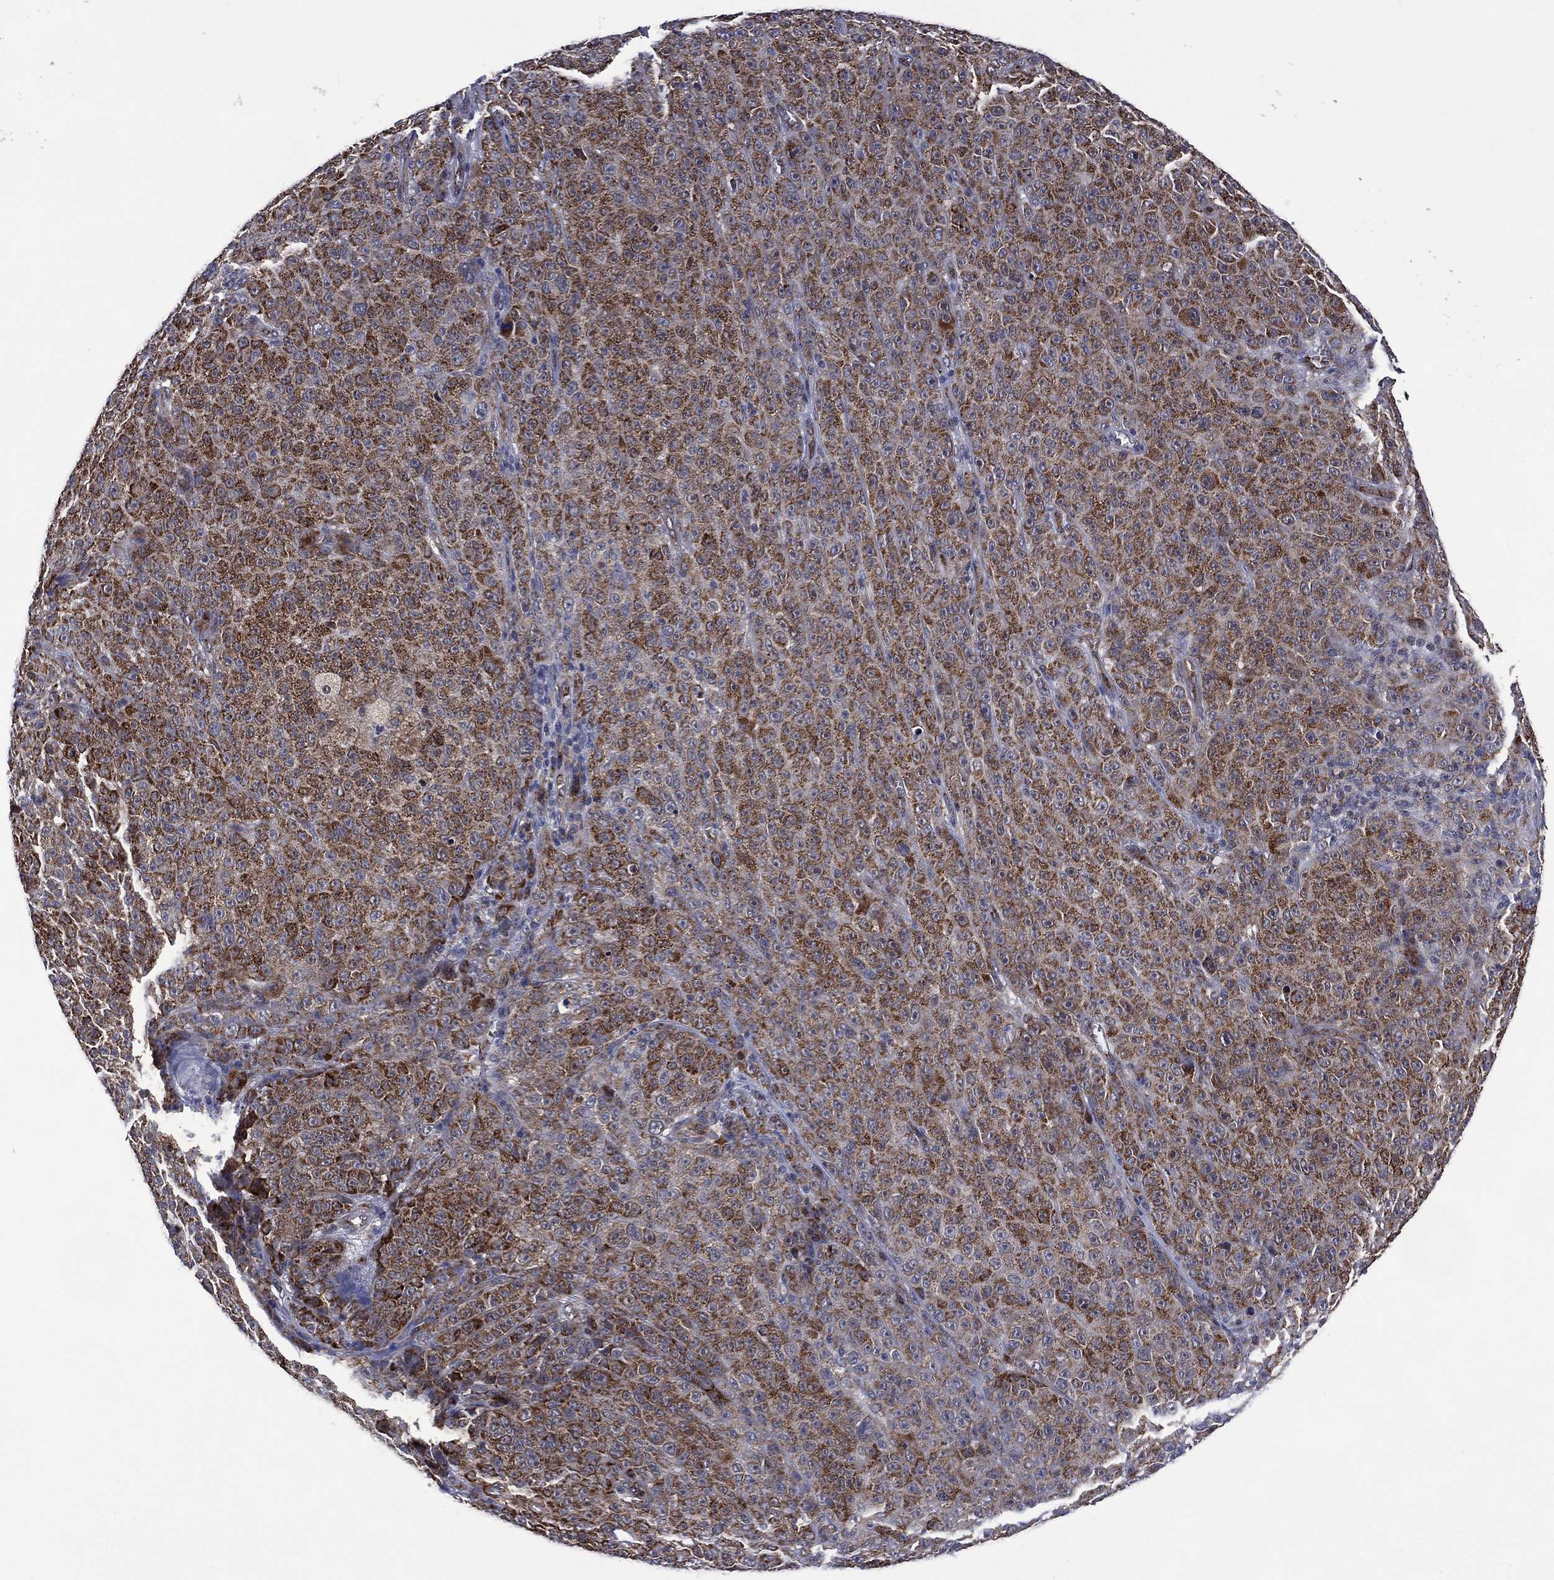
{"staining": {"intensity": "strong", "quantity": ">75%", "location": "cytoplasmic/membranous"}, "tissue": "melanoma", "cell_type": "Tumor cells", "image_type": "cancer", "snomed": [{"axis": "morphology", "description": "Malignant melanoma, NOS"}, {"axis": "topography", "description": "Skin"}], "caption": "Tumor cells exhibit strong cytoplasmic/membranous staining in approximately >75% of cells in malignant melanoma. (DAB (3,3'-diaminobenzidine) = brown stain, brightfield microscopy at high magnification).", "gene": "HTD2", "patient": {"sex": "female", "age": 82}}